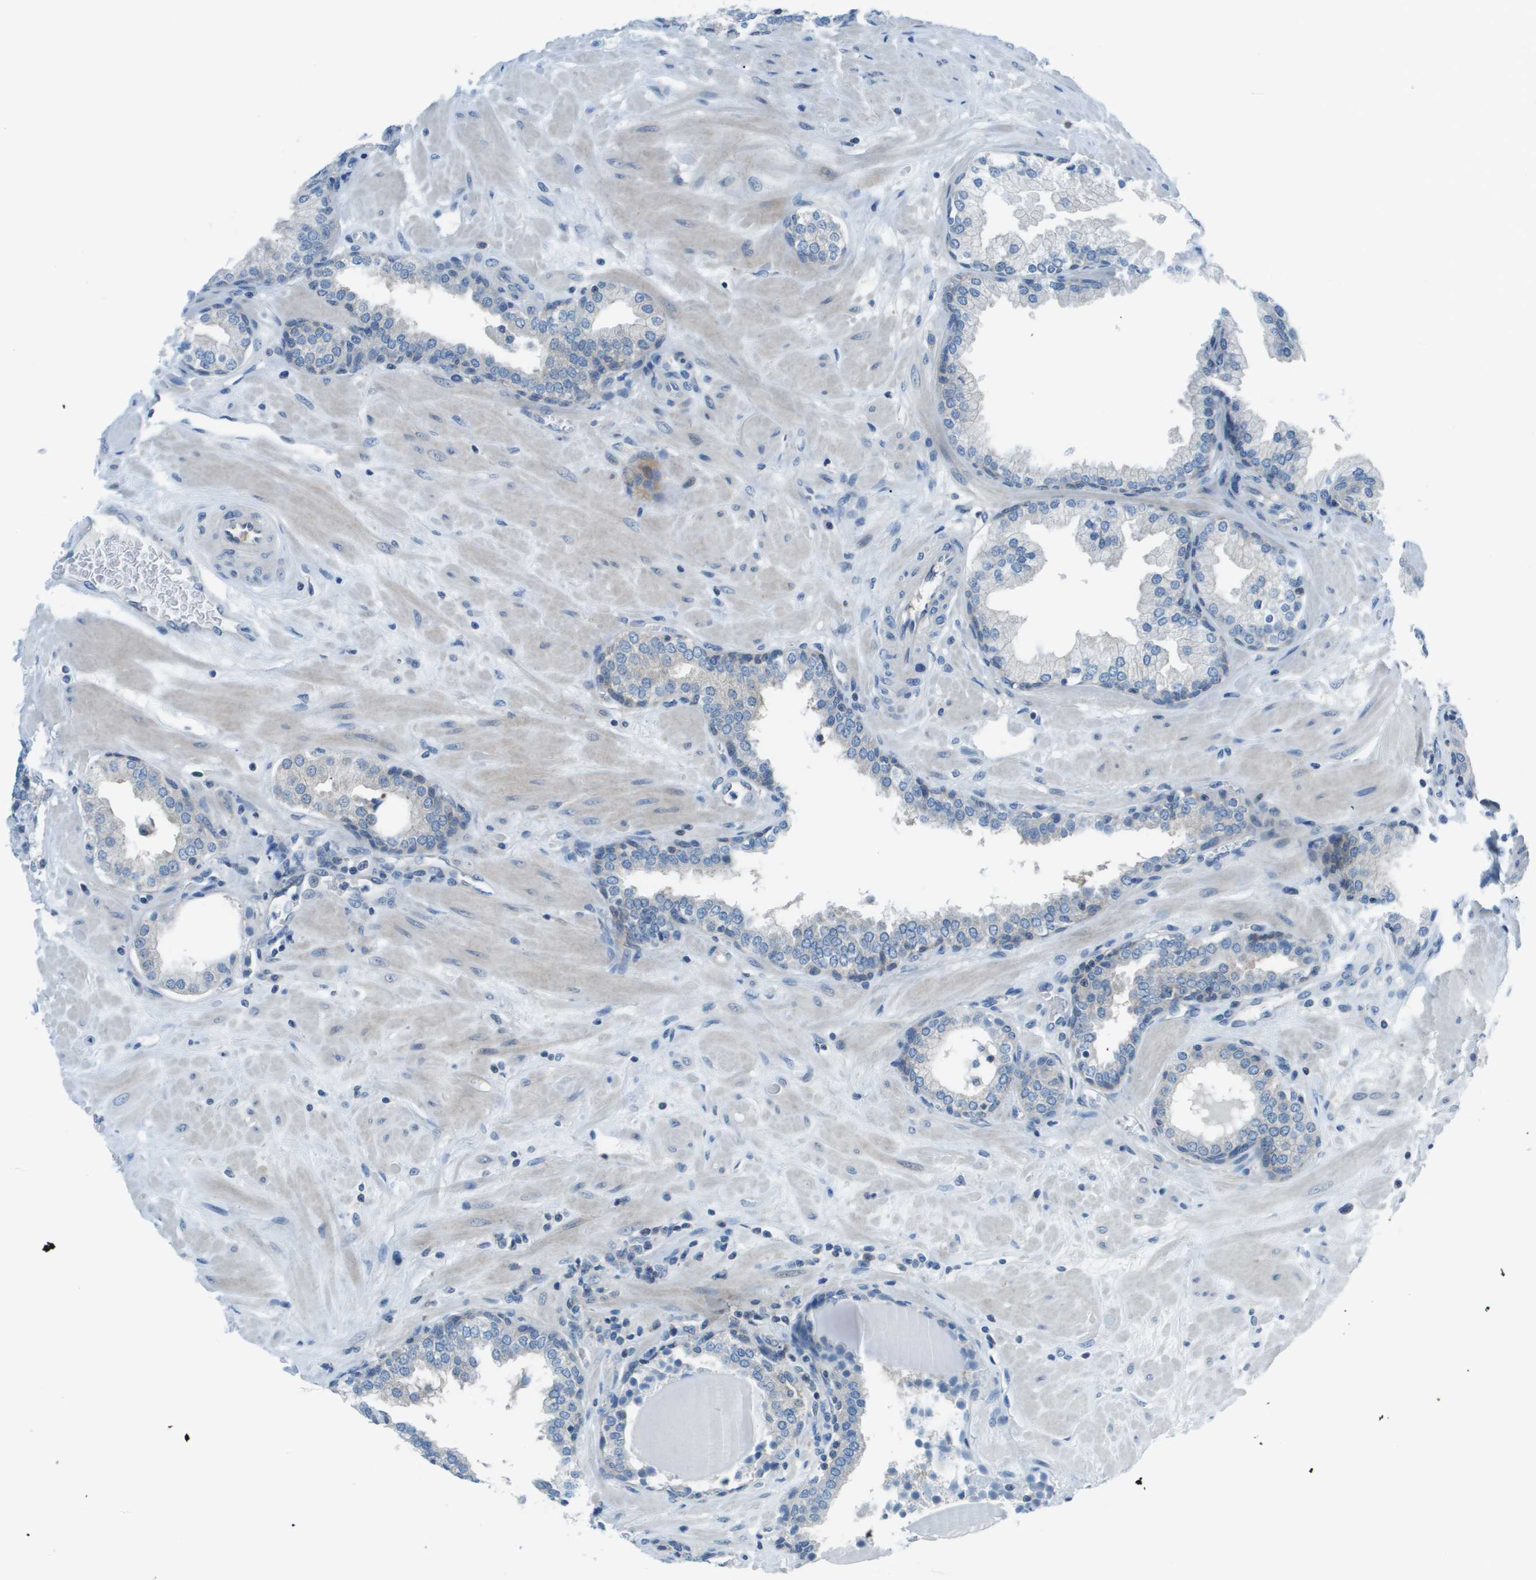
{"staining": {"intensity": "negative", "quantity": "none", "location": "none"}, "tissue": "prostate", "cell_type": "Glandular cells", "image_type": "normal", "snomed": [{"axis": "morphology", "description": "Normal tissue, NOS"}, {"axis": "topography", "description": "Prostate"}], "caption": "This is an immunohistochemistry (IHC) micrograph of normal human prostate. There is no expression in glandular cells.", "gene": "STIP1", "patient": {"sex": "male", "age": 51}}